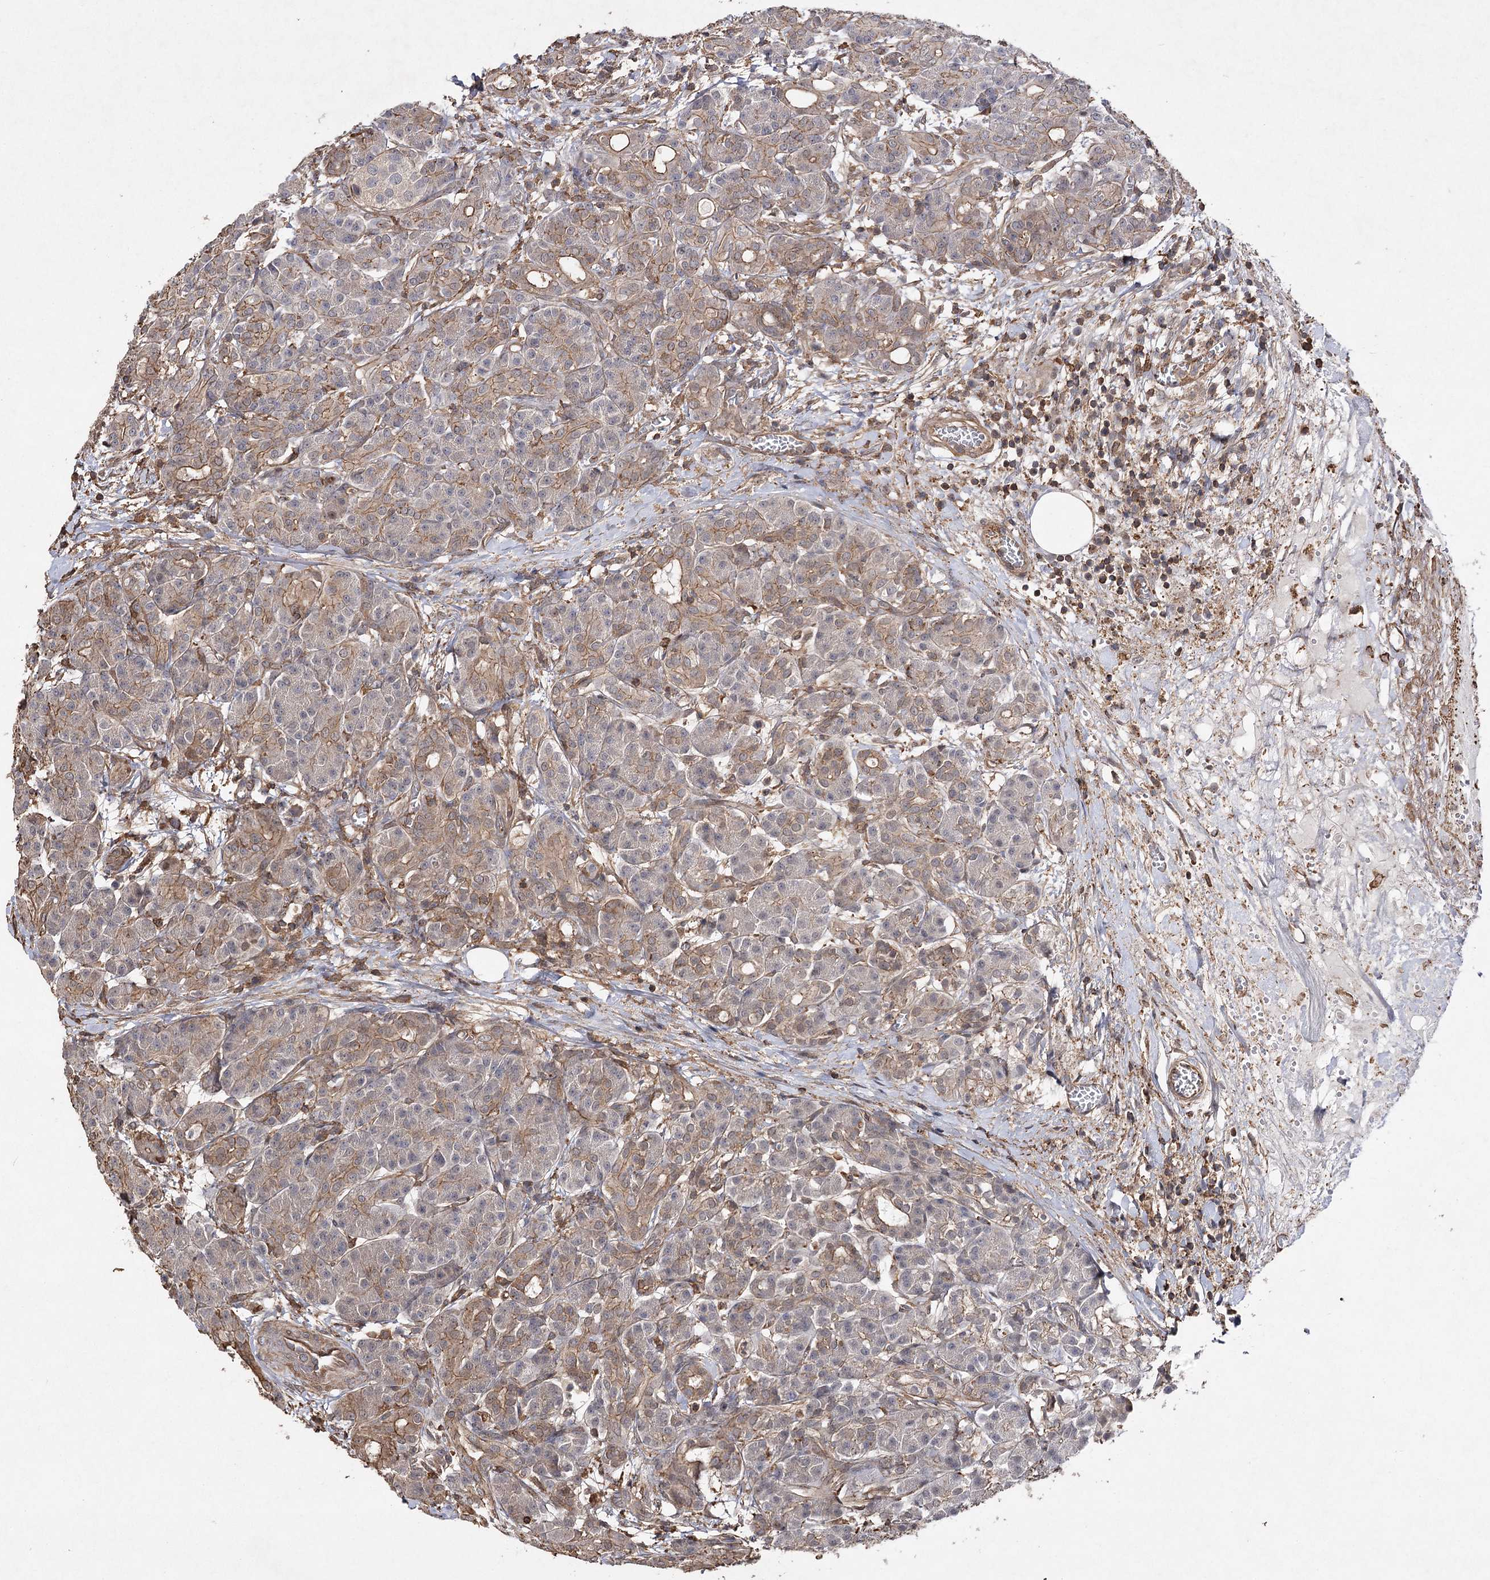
{"staining": {"intensity": "moderate", "quantity": "25%-75%", "location": "cytoplasmic/membranous"}, "tissue": "pancreas", "cell_type": "Exocrine glandular cells", "image_type": "normal", "snomed": [{"axis": "morphology", "description": "Normal tissue, NOS"}, {"axis": "topography", "description": "Pancreas"}], "caption": "Immunohistochemistry (IHC) (DAB) staining of benign human pancreas reveals moderate cytoplasmic/membranous protein expression in about 25%-75% of exocrine glandular cells. The protein of interest is stained brown, and the nuclei are stained in blue (DAB (3,3'-diaminobenzidine) IHC with brightfield microscopy, high magnification).", "gene": "OBSL1", "patient": {"sex": "male", "age": 63}}